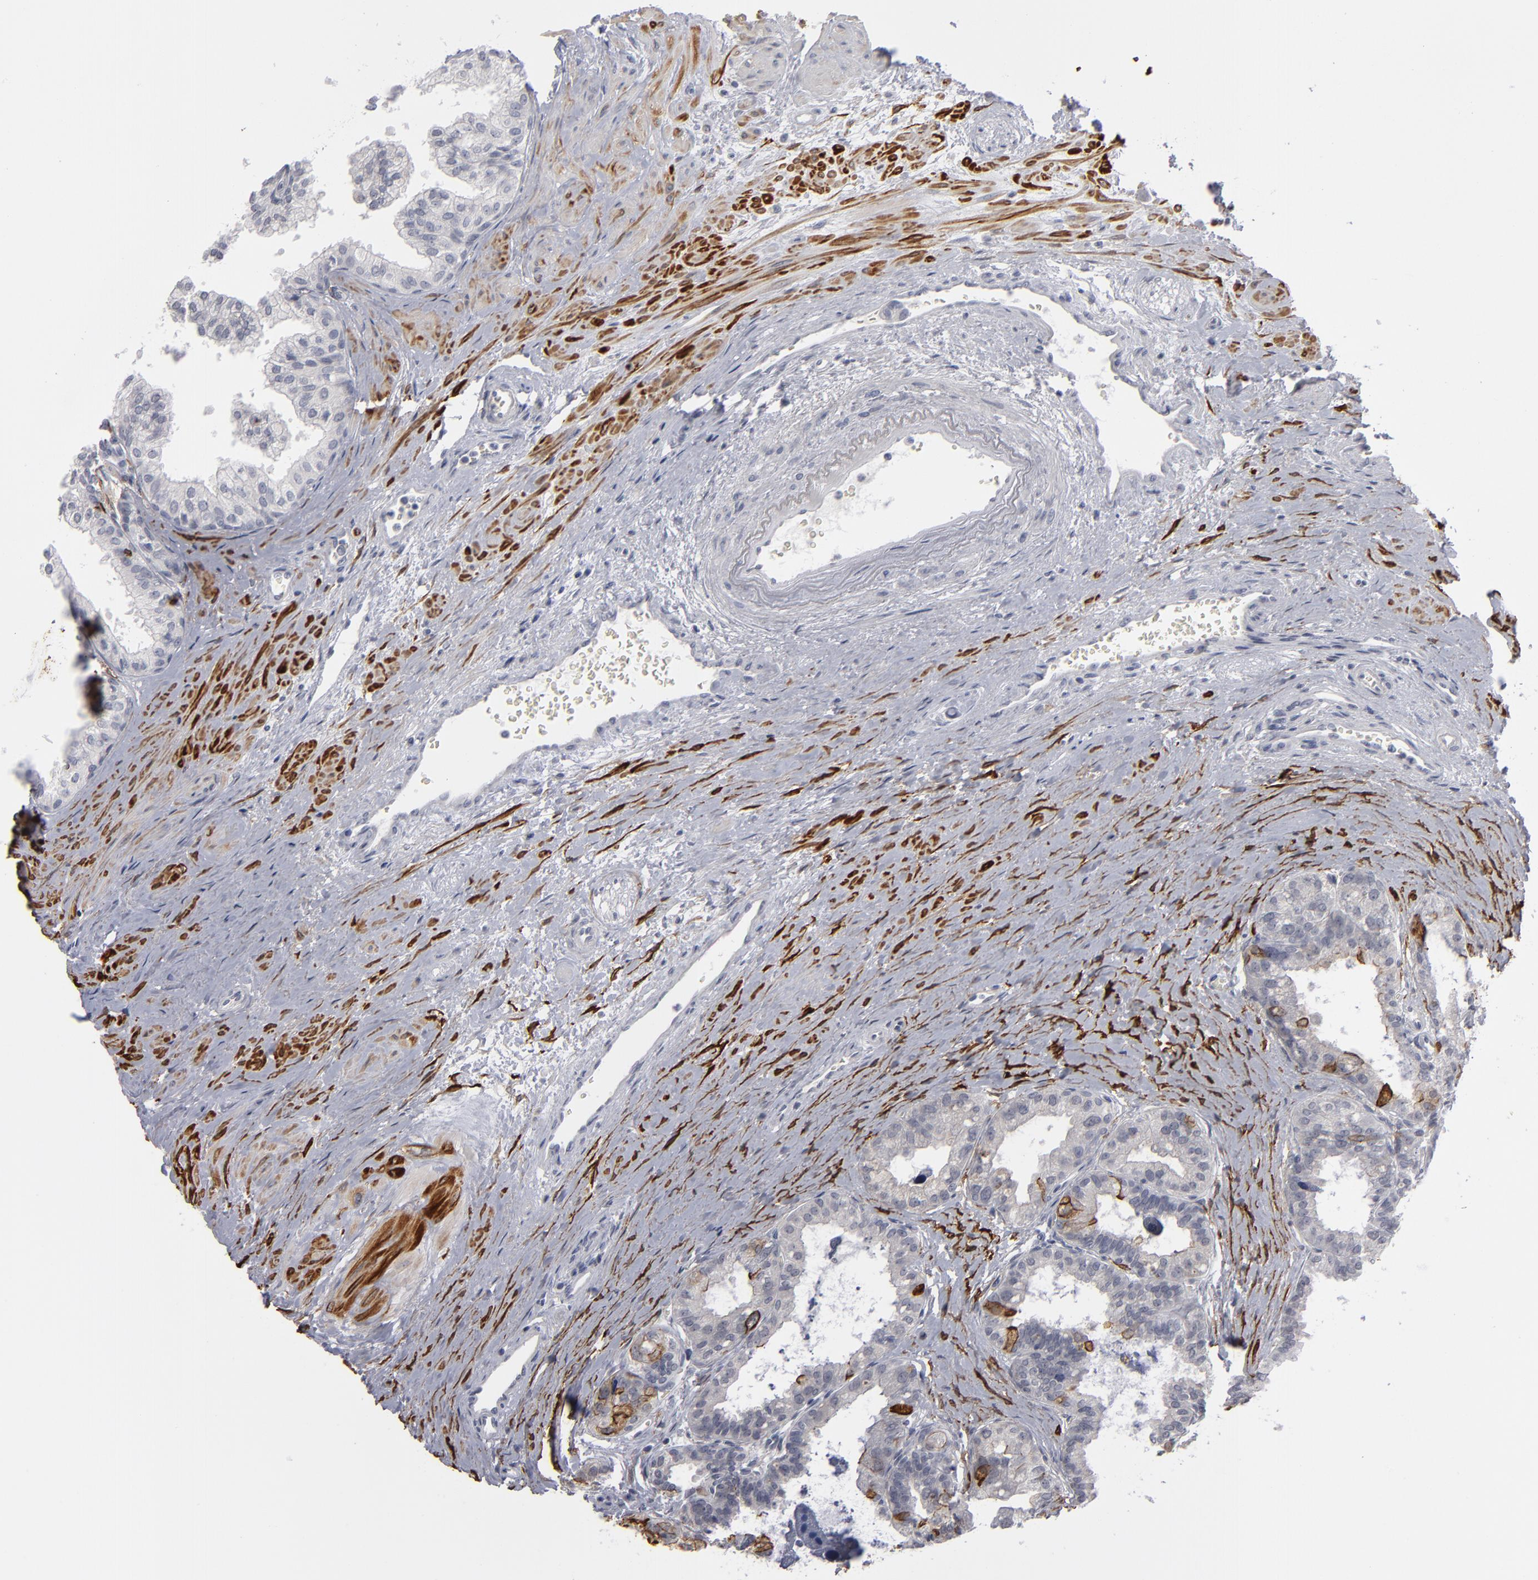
{"staining": {"intensity": "negative", "quantity": "none", "location": "none"}, "tissue": "prostate", "cell_type": "Glandular cells", "image_type": "normal", "snomed": [{"axis": "morphology", "description": "Normal tissue, NOS"}, {"axis": "topography", "description": "Prostate"}], "caption": "Glandular cells are negative for protein expression in unremarkable human prostate. The staining is performed using DAB brown chromogen with nuclei counter-stained in using hematoxylin.", "gene": "KIAA1210", "patient": {"sex": "male", "age": 60}}